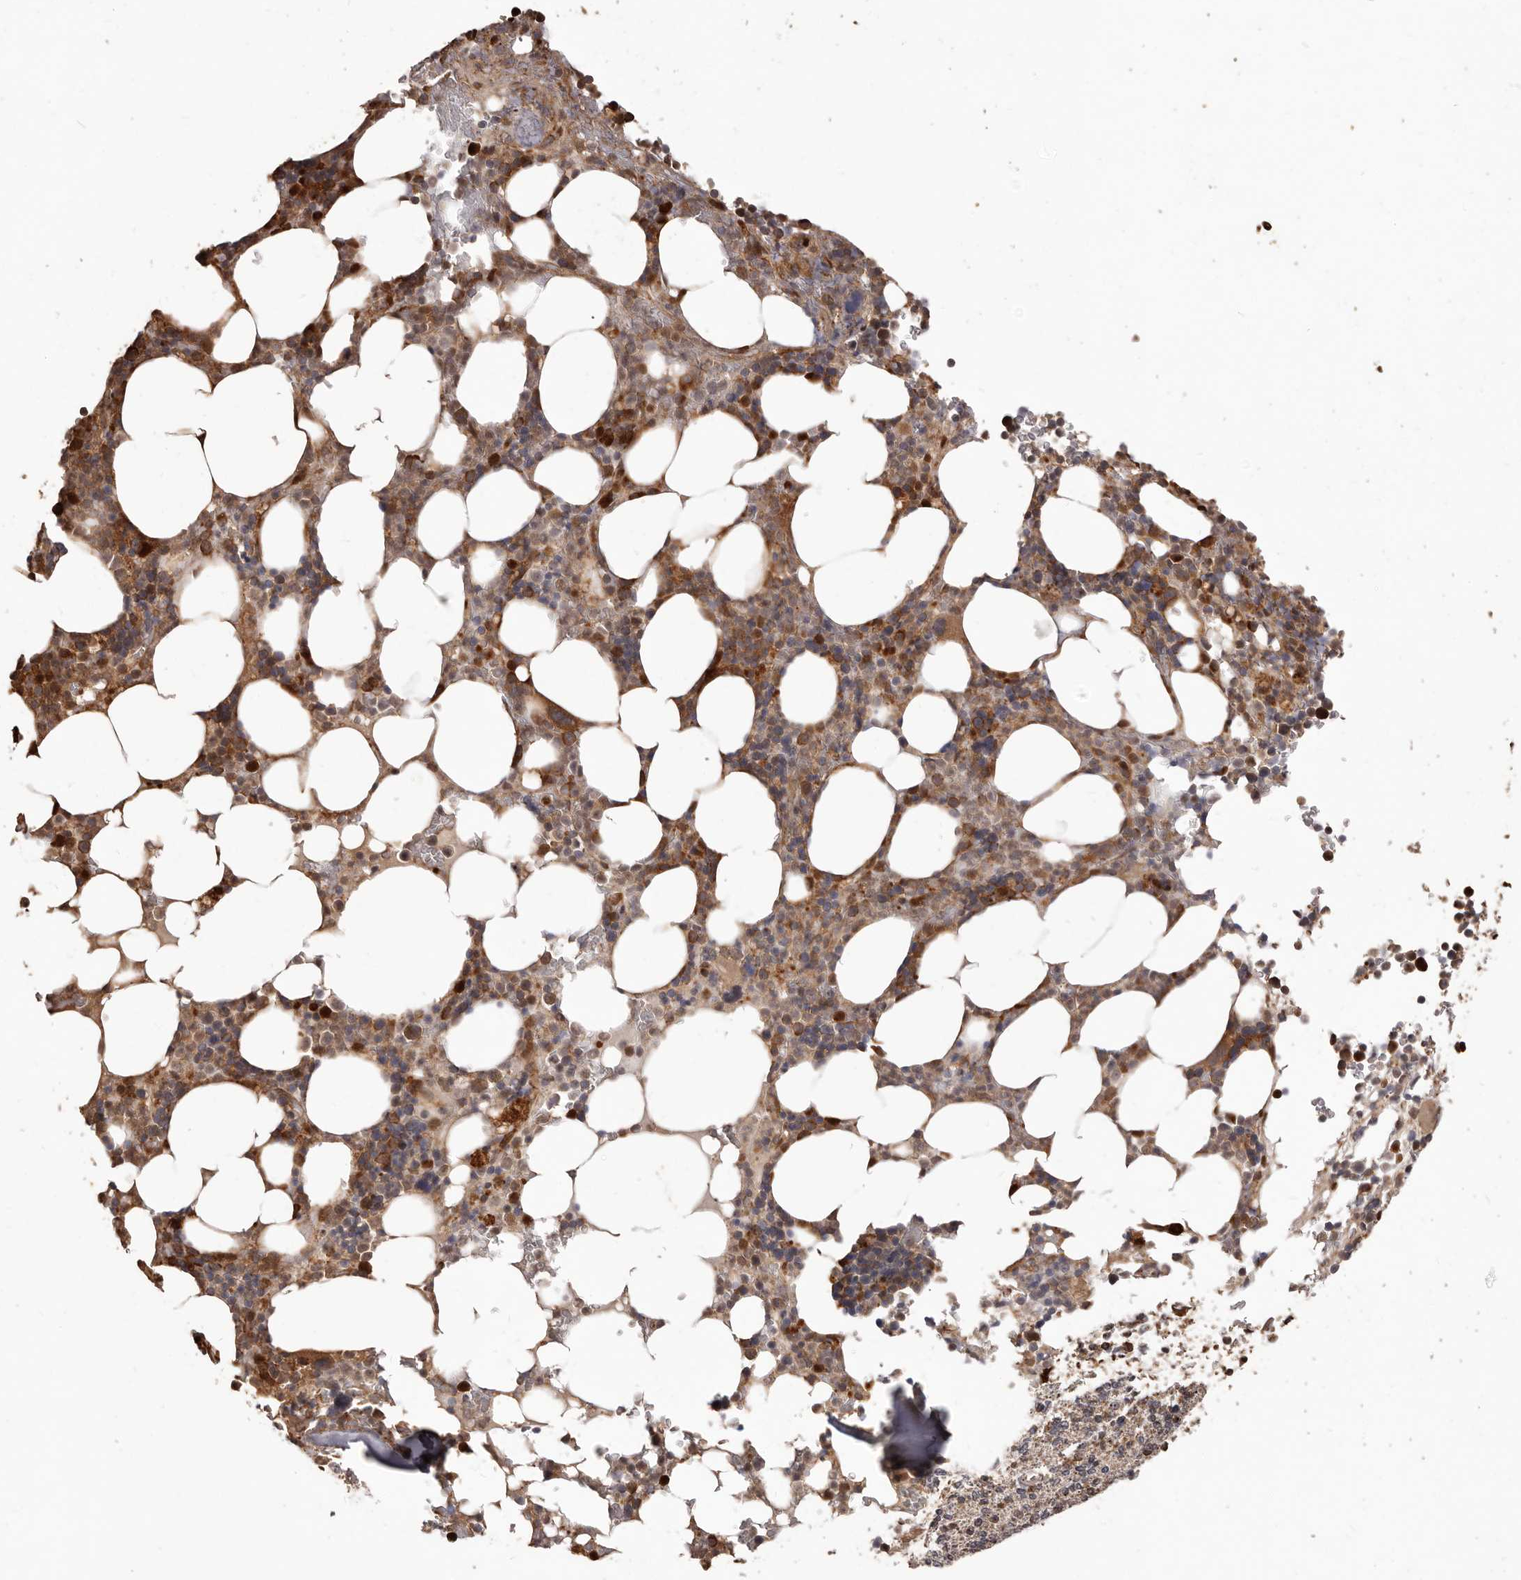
{"staining": {"intensity": "moderate", "quantity": "25%-75%", "location": "cytoplasmic/membranous,nuclear"}, "tissue": "bone marrow", "cell_type": "Hematopoietic cells", "image_type": "normal", "snomed": [{"axis": "morphology", "description": "Normal tissue, NOS"}, {"axis": "topography", "description": "Bone marrow"}], "caption": "The image displays staining of benign bone marrow, revealing moderate cytoplasmic/membranous,nuclear protein staining (brown color) within hematopoietic cells. (Brightfield microscopy of DAB IHC at high magnification).", "gene": "MTO1", "patient": {"sex": "male", "age": 58}}